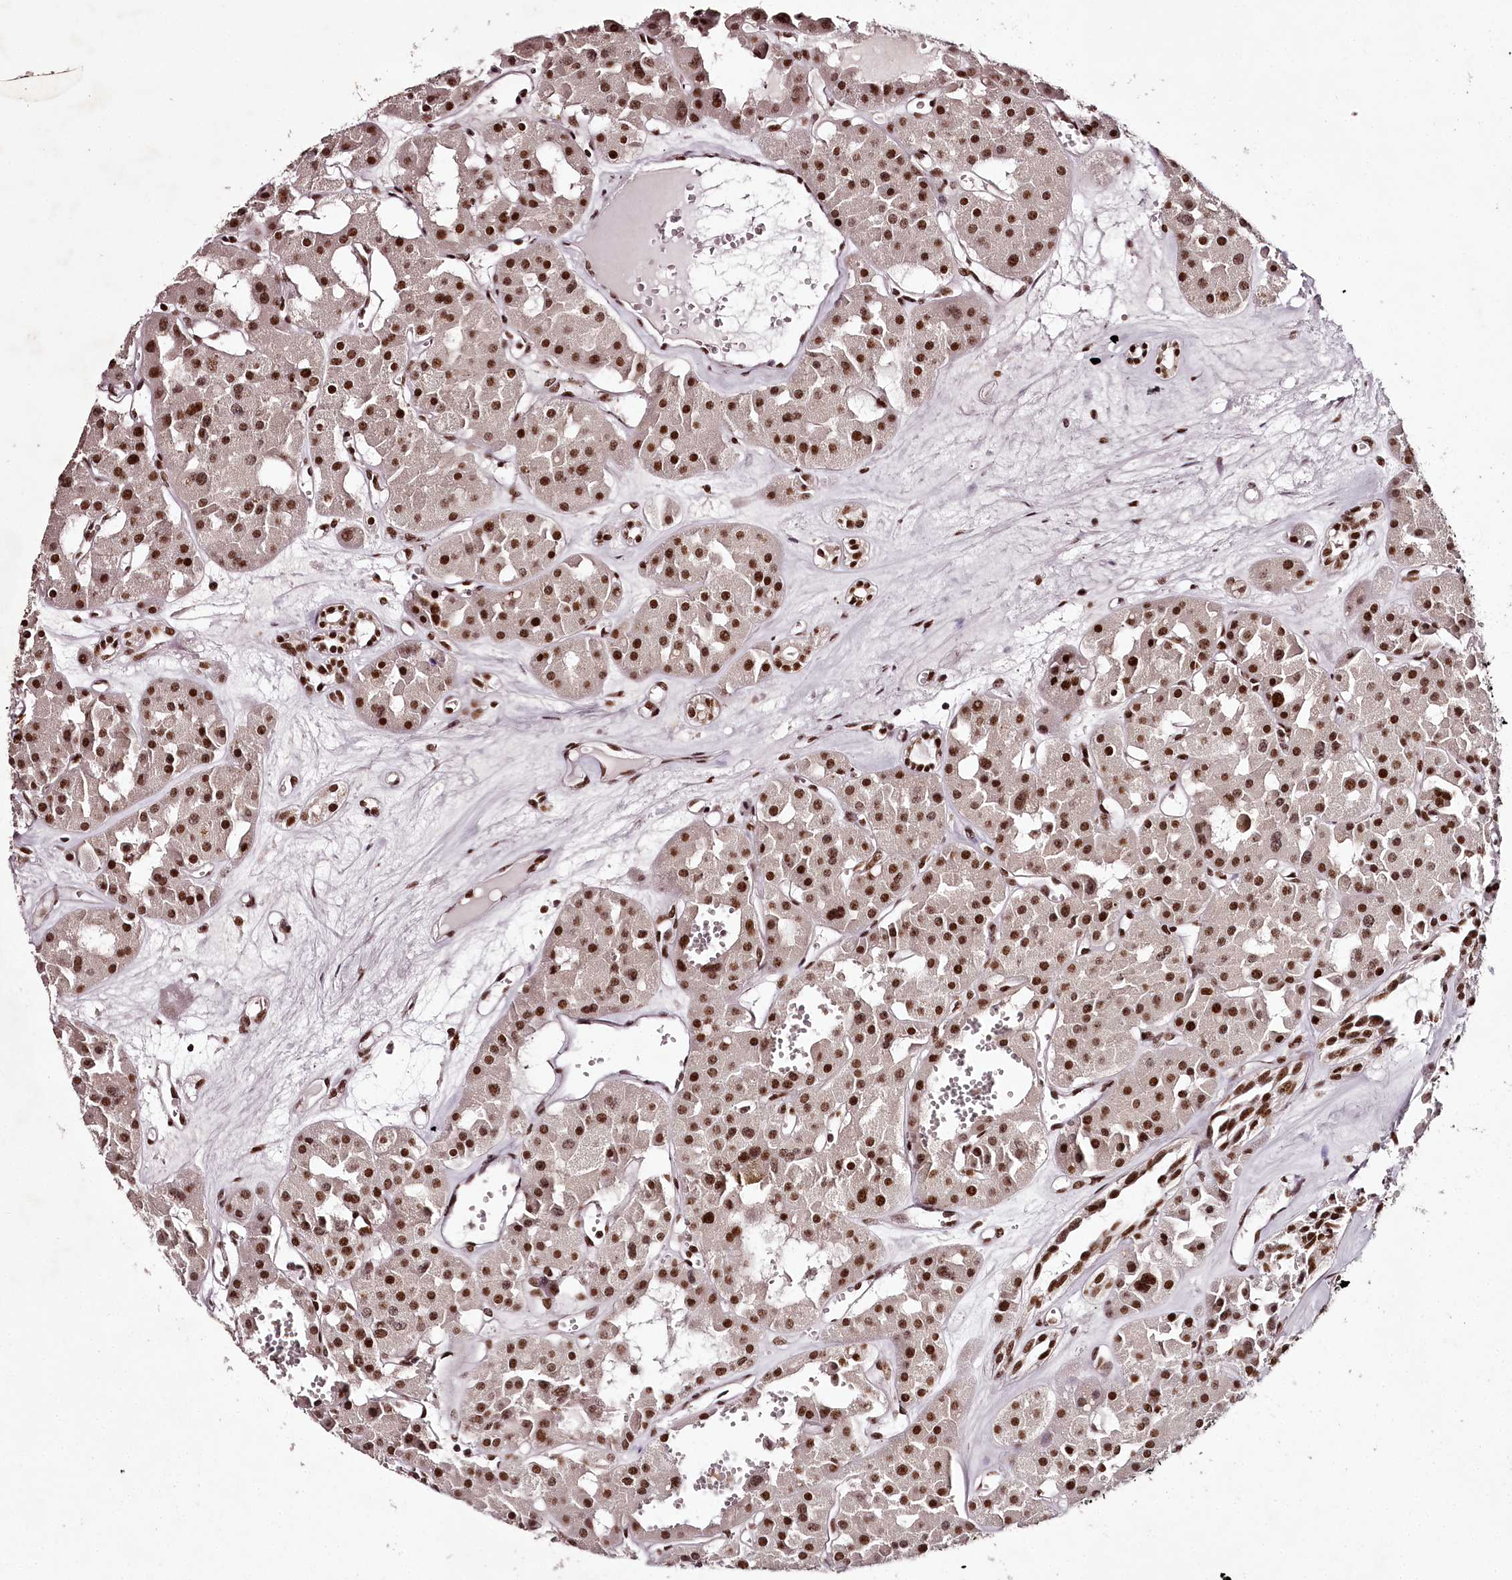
{"staining": {"intensity": "strong", "quantity": ">75%", "location": "nuclear"}, "tissue": "renal cancer", "cell_type": "Tumor cells", "image_type": "cancer", "snomed": [{"axis": "morphology", "description": "Carcinoma, NOS"}, {"axis": "topography", "description": "Kidney"}], "caption": "Carcinoma (renal) tissue displays strong nuclear positivity in approximately >75% of tumor cells", "gene": "PSPC1", "patient": {"sex": "female", "age": 75}}